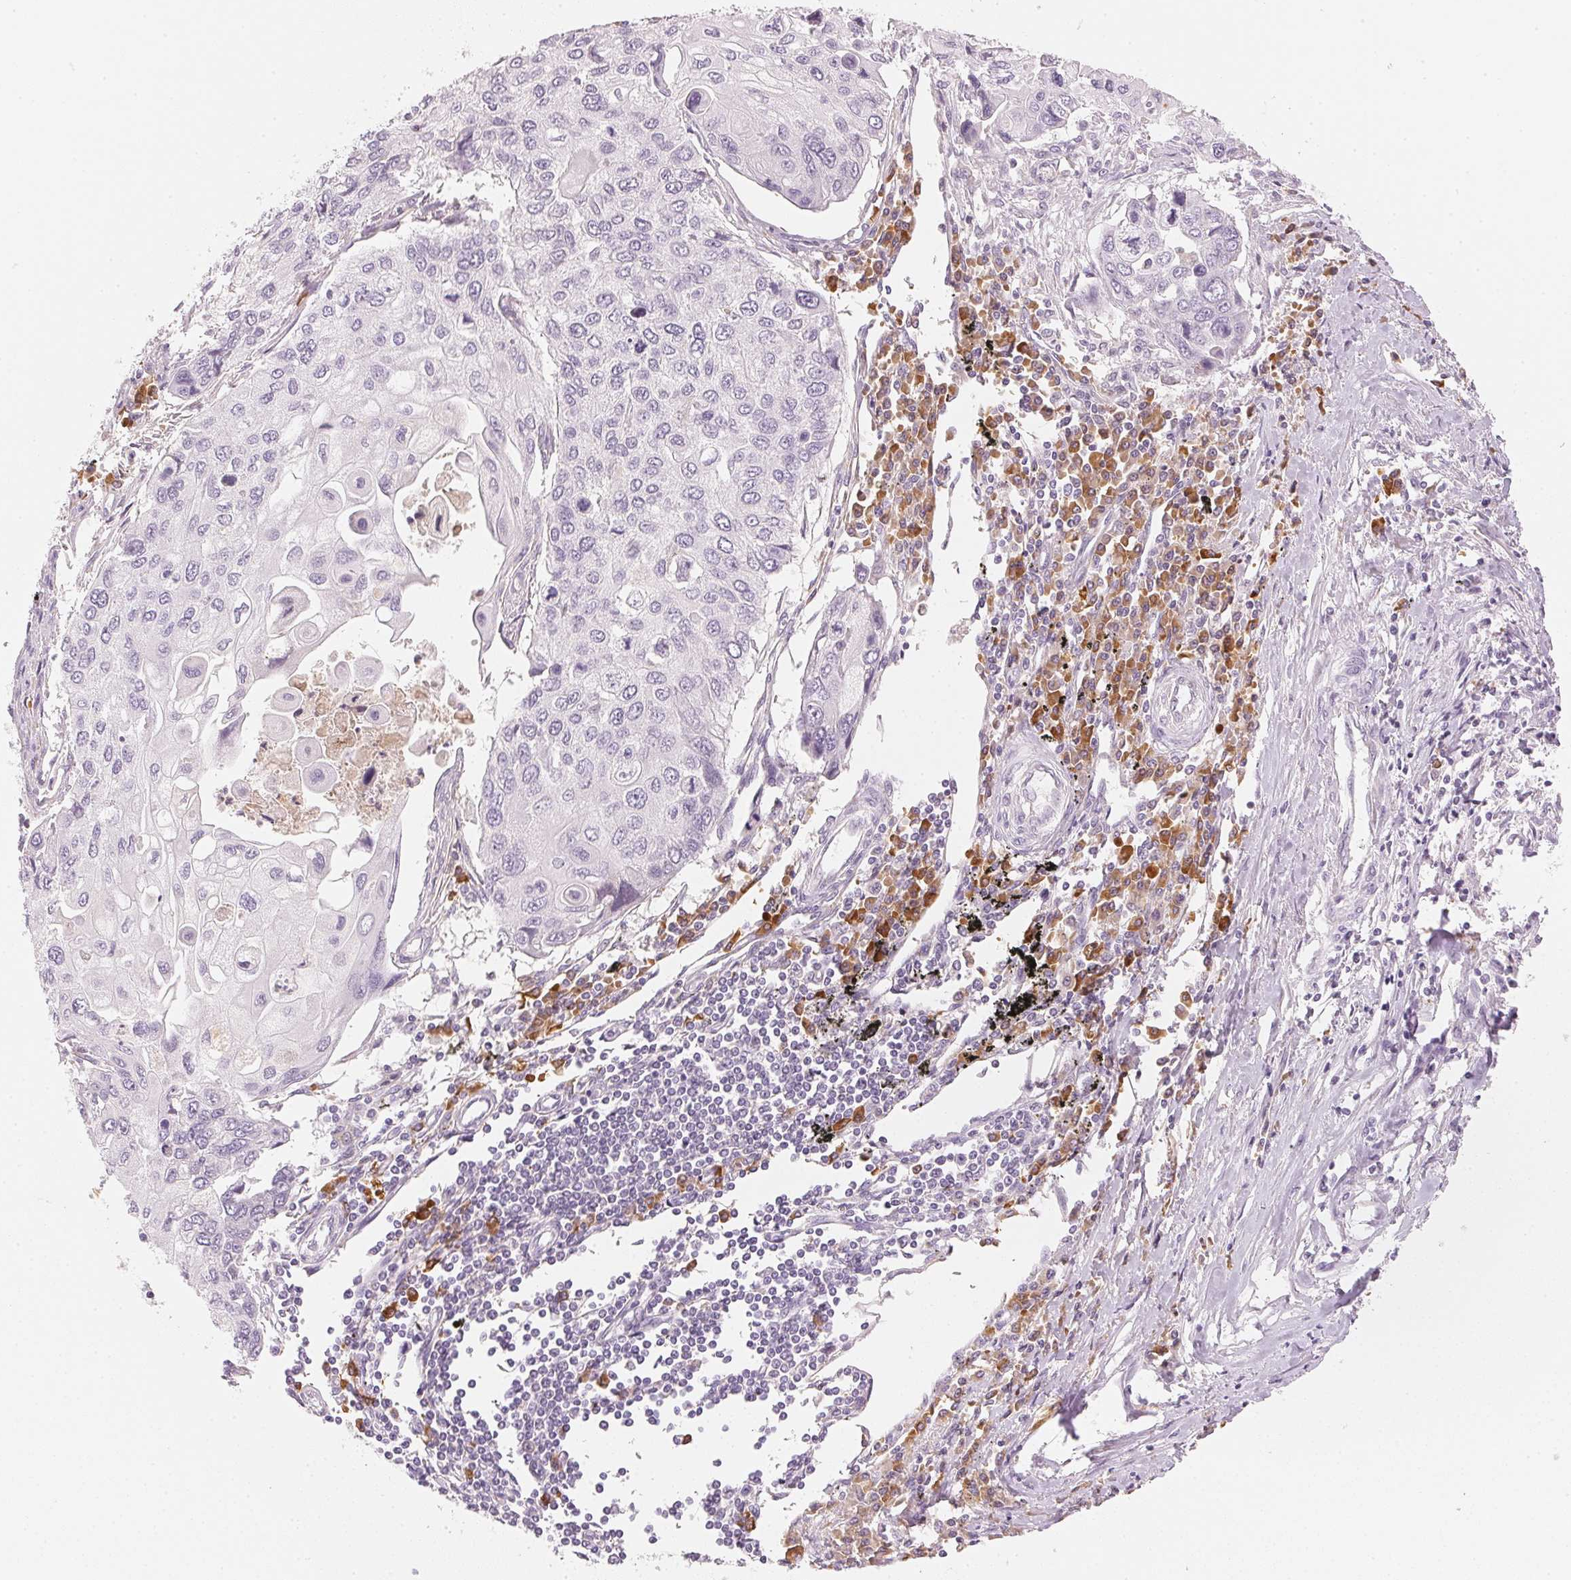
{"staining": {"intensity": "negative", "quantity": "none", "location": "none"}, "tissue": "lung cancer", "cell_type": "Tumor cells", "image_type": "cancer", "snomed": [{"axis": "morphology", "description": "Squamous cell carcinoma, NOS"}, {"axis": "morphology", "description": "Squamous cell carcinoma, metastatic, NOS"}, {"axis": "topography", "description": "Lung"}], "caption": "DAB immunohistochemical staining of human lung metastatic squamous cell carcinoma exhibits no significant expression in tumor cells.", "gene": "RMDN2", "patient": {"sex": "male", "age": 63}}